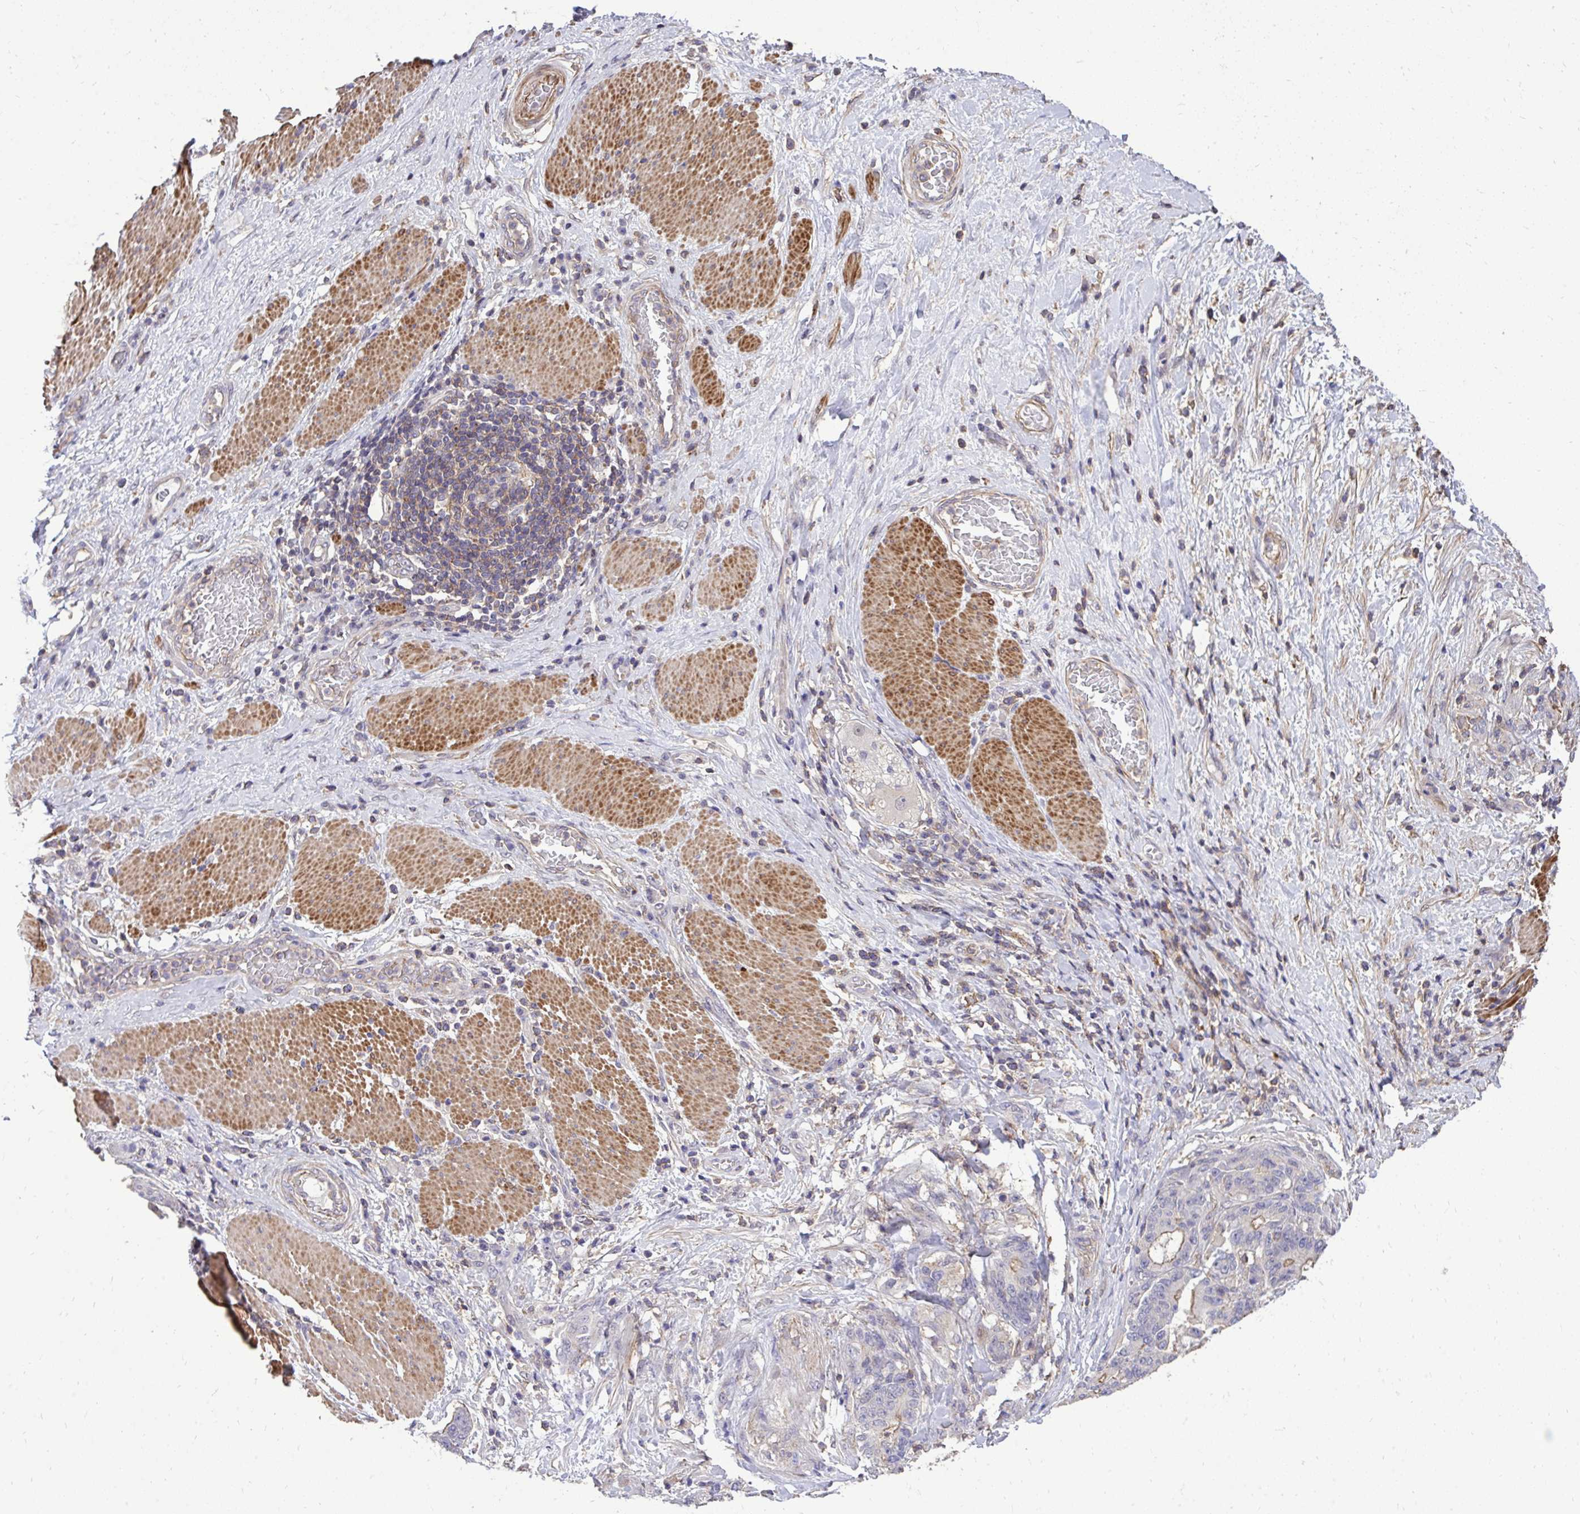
{"staining": {"intensity": "weak", "quantity": "<25%", "location": "cytoplasmic/membranous"}, "tissue": "stomach cancer", "cell_type": "Tumor cells", "image_type": "cancer", "snomed": [{"axis": "morphology", "description": "Normal tissue, NOS"}, {"axis": "morphology", "description": "Adenocarcinoma, NOS"}, {"axis": "topography", "description": "Stomach"}], "caption": "High magnification brightfield microscopy of stomach adenocarcinoma stained with DAB (3,3'-diaminobenzidine) (brown) and counterstained with hematoxylin (blue): tumor cells show no significant expression.", "gene": "IGFL2", "patient": {"sex": "female", "age": 64}}